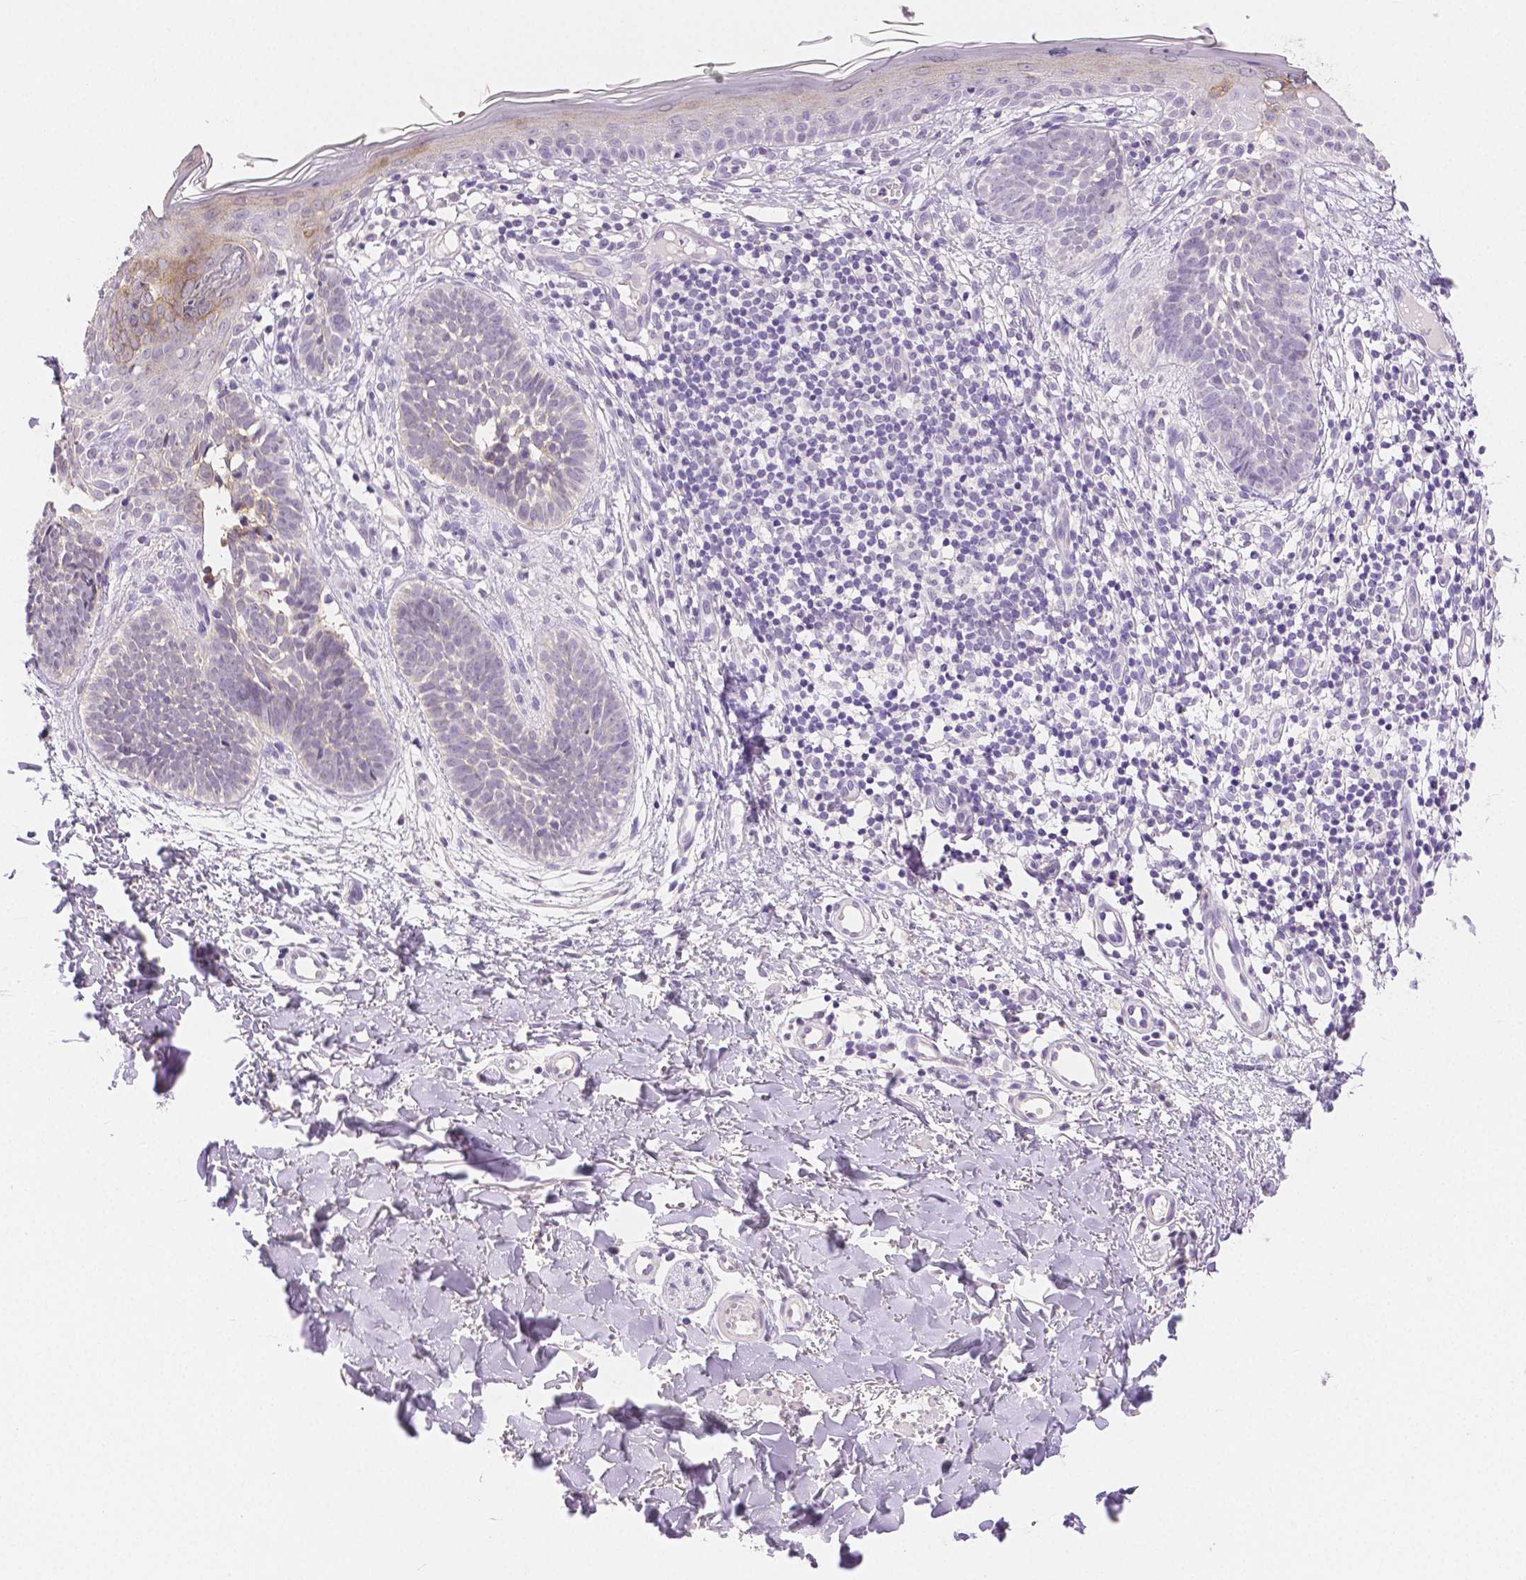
{"staining": {"intensity": "negative", "quantity": "none", "location": "none"}, "tissue": "skin cancer", "cell_type": "Tumor cells", "image_type": "cancer", "snomed": [{"axis": "morphology", "description": "Basal cell carcinoma"}, {"axis": "topography", "description": "Skin"}], "caption": "Immunohistochemical staining of human basal cell carcinoma (skin) displays no significant positivity in tumor cells.", "gene": "OCLN", "patient": {"sex": "female", "age": 51}}